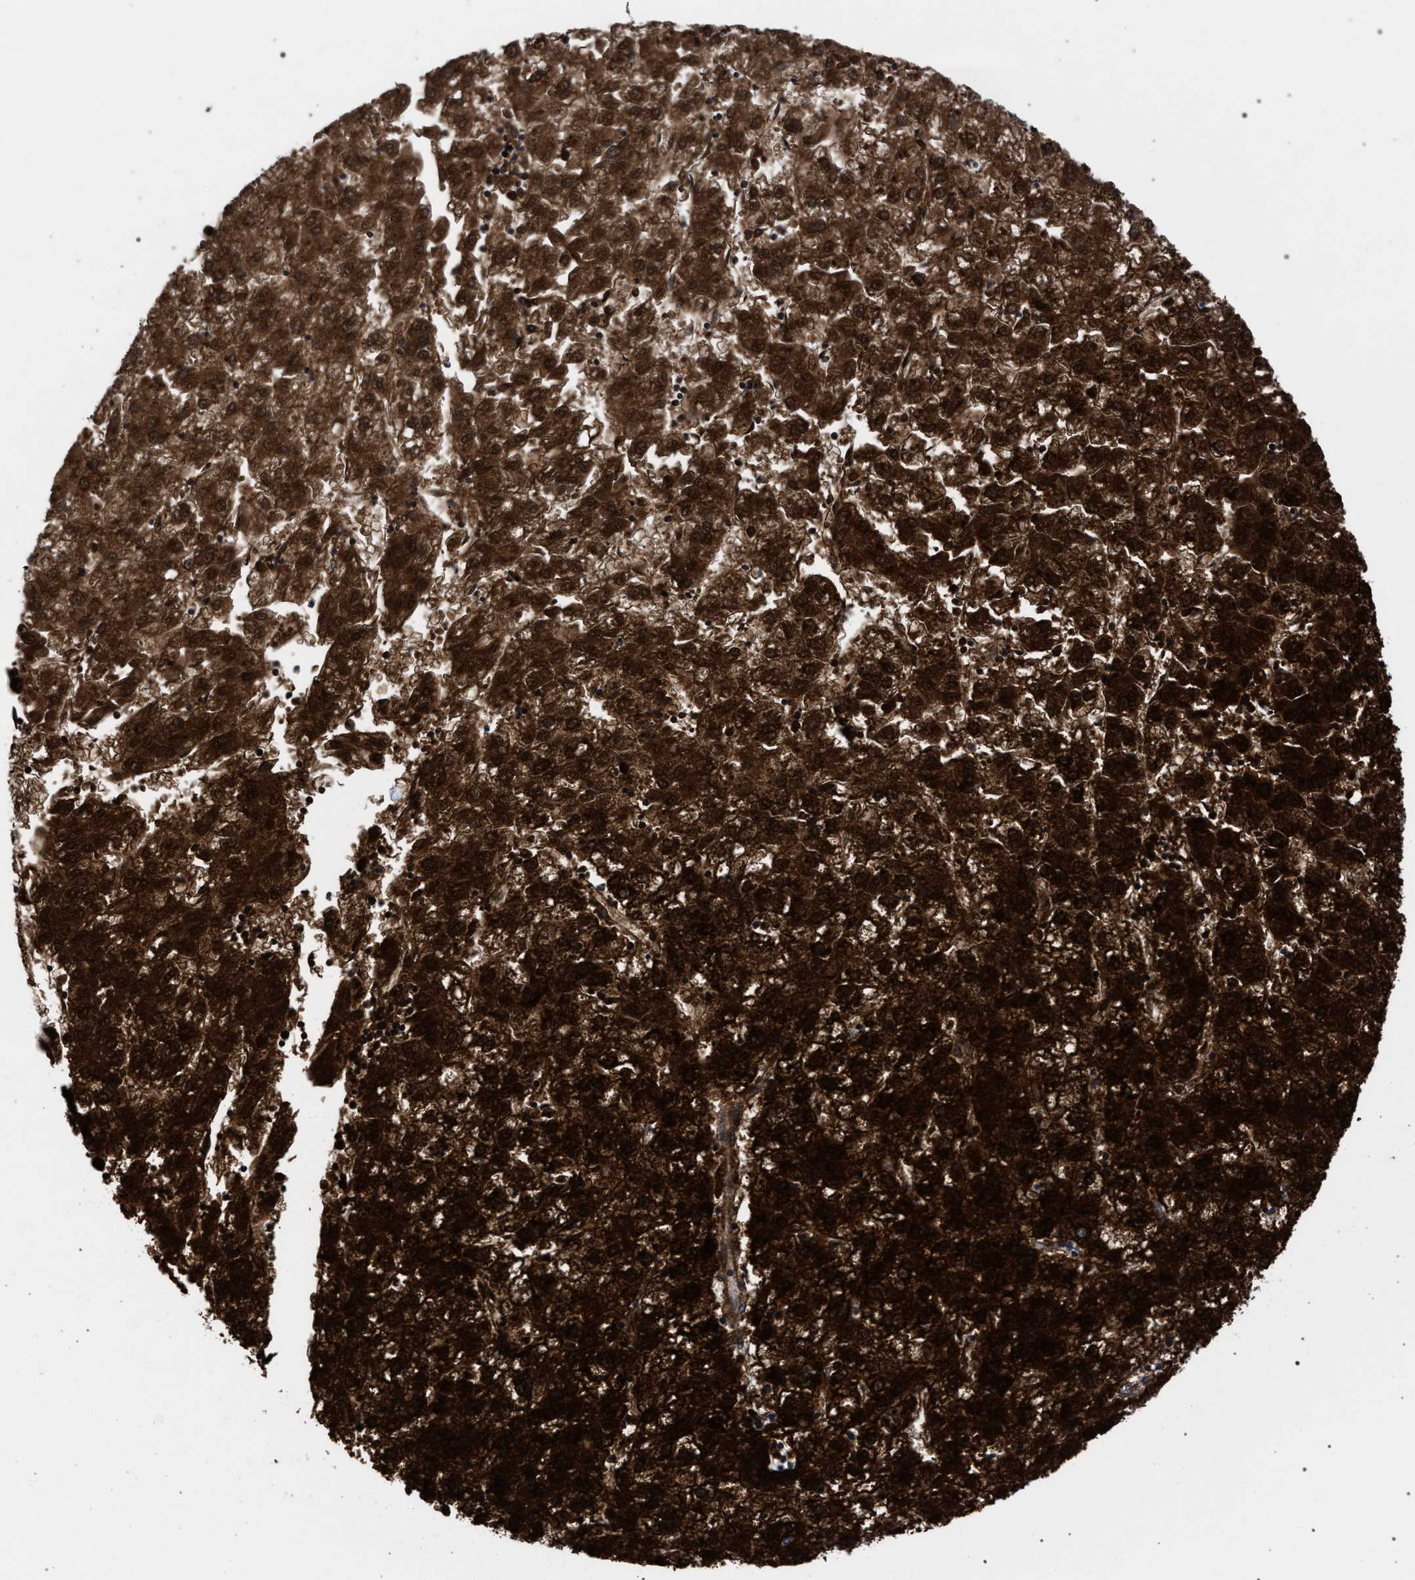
{"staining": {"intensity": "strong", "quantity": ">75%", "location": "cytoplasmic/membranous"}, "tissue": "liver cancer", "cell_type": "Tumor cells", "image_type": "cancer", "snomed": [{"axis": "morphology", "description": "Carcinoma, Hepatocellular, NOS"}, {"axis": "topography", "description": "Liver"}], "caption": "Human liver hepatocellular carcinoma stained with a protein marker demonstrates strong staining in tumor cells.", "gene": "ACADS", "patient": {"sex": "male", "age": 72}}